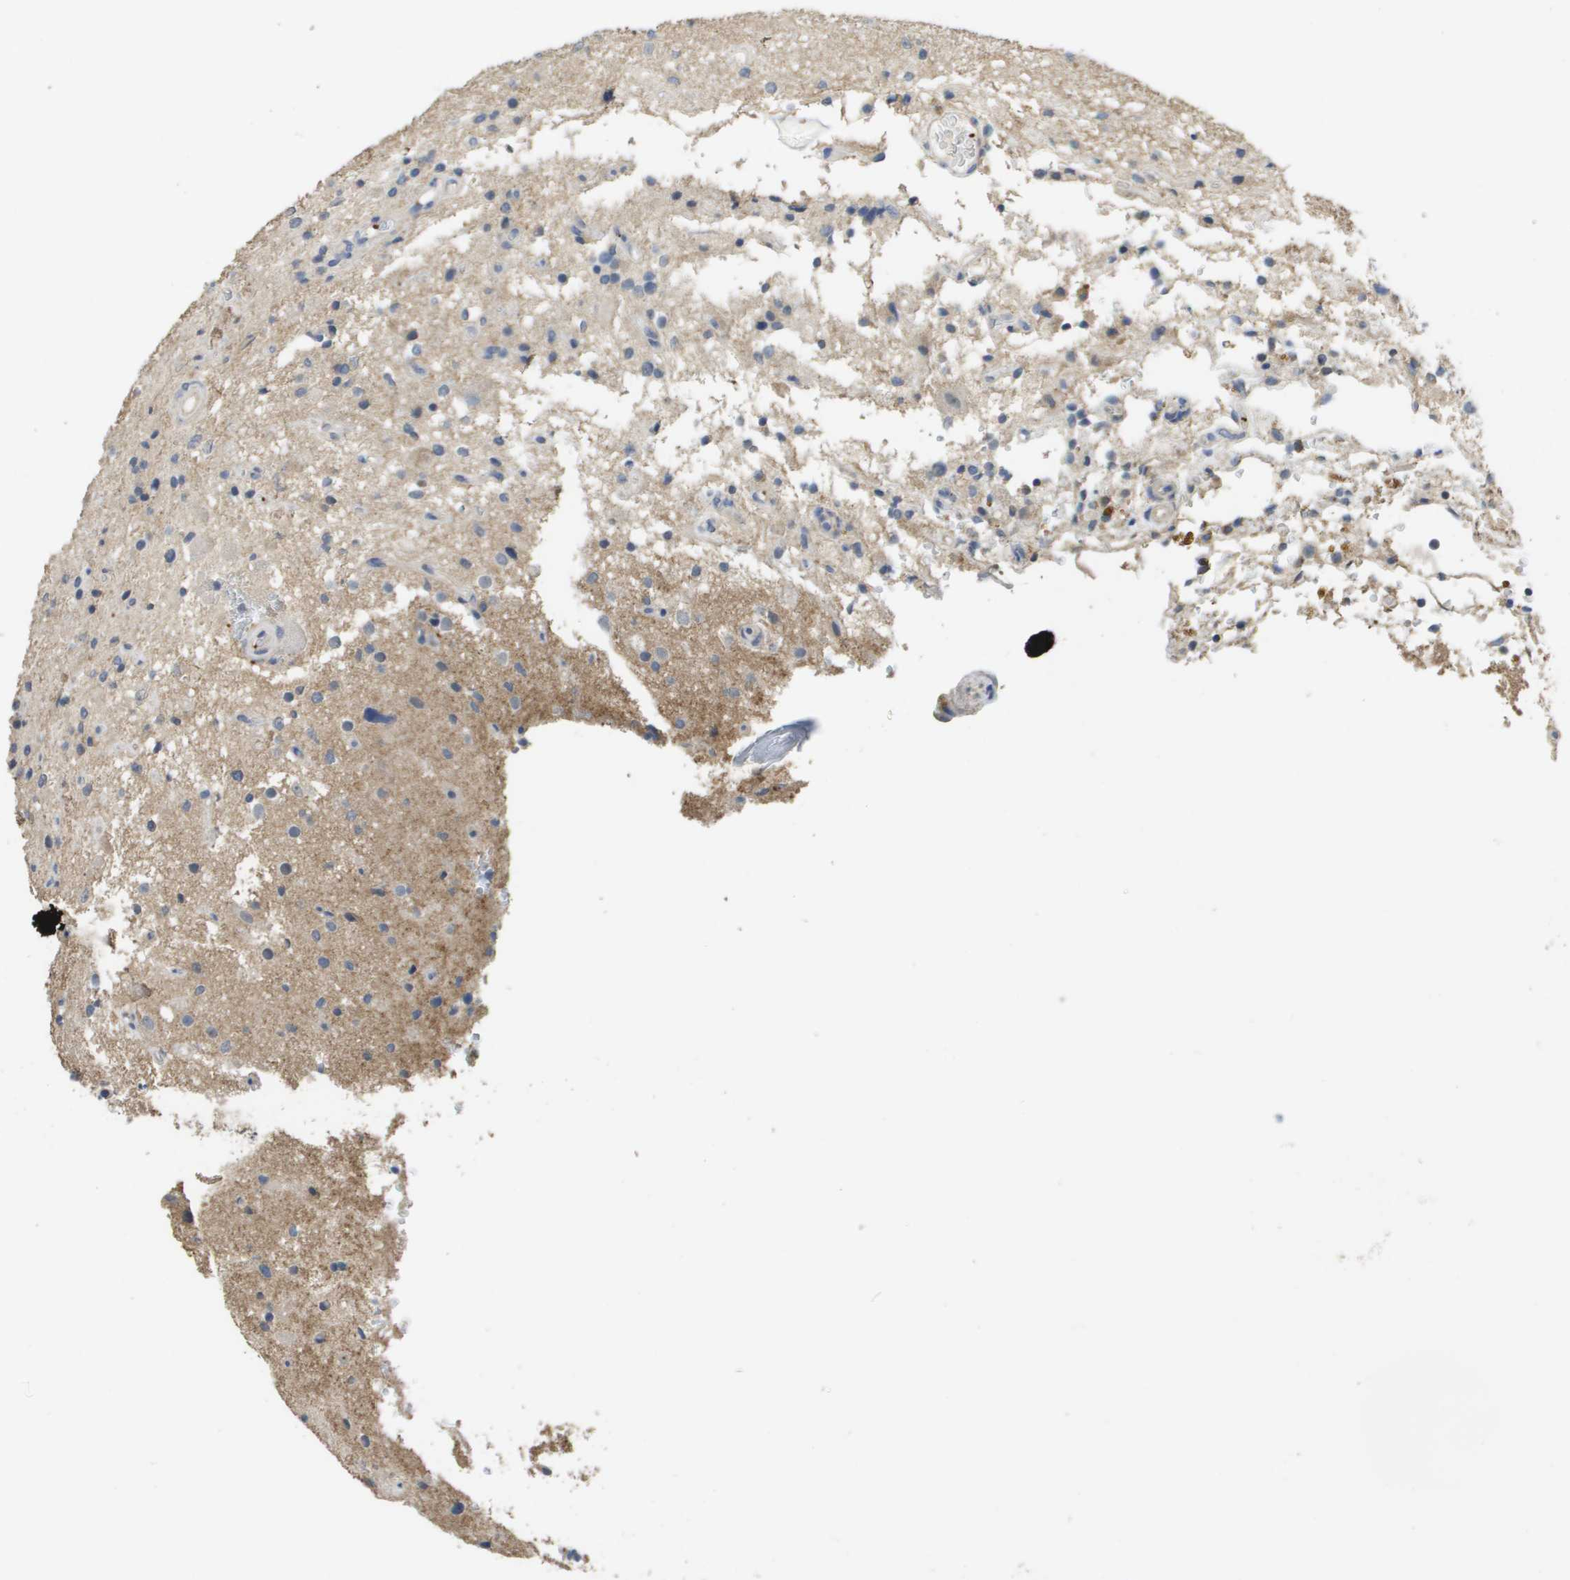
{"staining": {"intensity": "negative", "quantity": "none", "location": "none"}, "tissue": "glioma", "cell_type": "Tumor cells", "image_type": "cancer", "snomed": [{"axis": "morphology", "description": "Glioma, malignant, High grade"}, {"axis": "topography", "description": "Brain"}], "caption": "Protein analysis of glioma shows no significant staining in tumor cells.", "gene": "RAB27B", "patient": {"sex": "male", "age": 33}}